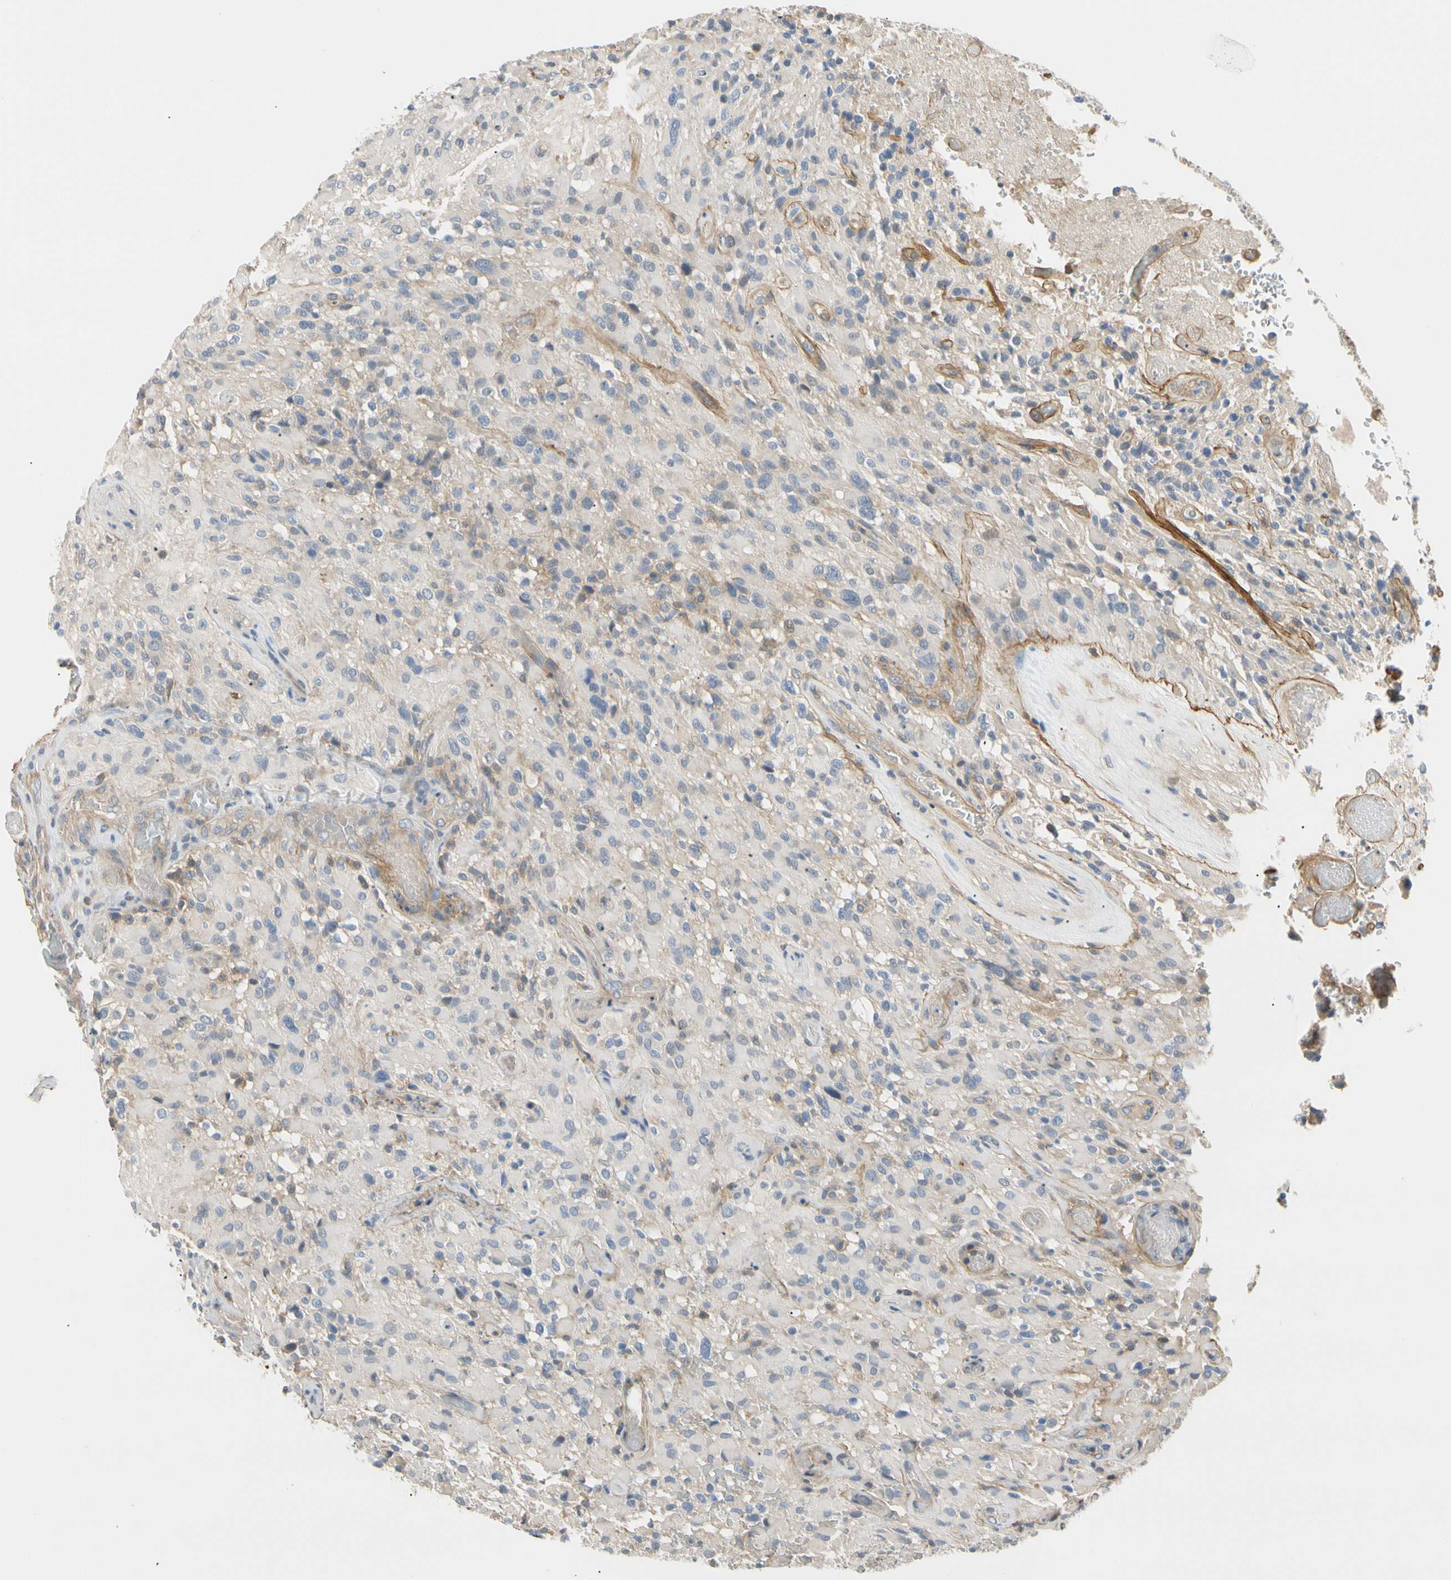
{"staining": {"intensity": "negative", "quantity": "none", "location": "none"}, "tissue": "glioma", "cell_type": "Tumor cells", "image_type": "cancer", "snomed": [{"axis": "morphology", "description": "Glioma, malignant, High grade"}, {"axis": "topography", "description": "Brain"}], "caption": "Glioma stained for a protein using IHC shows no positivity tumor cells.", "gene": "TNFRSF18", "patient": {"sex": "male", "age": 71}}